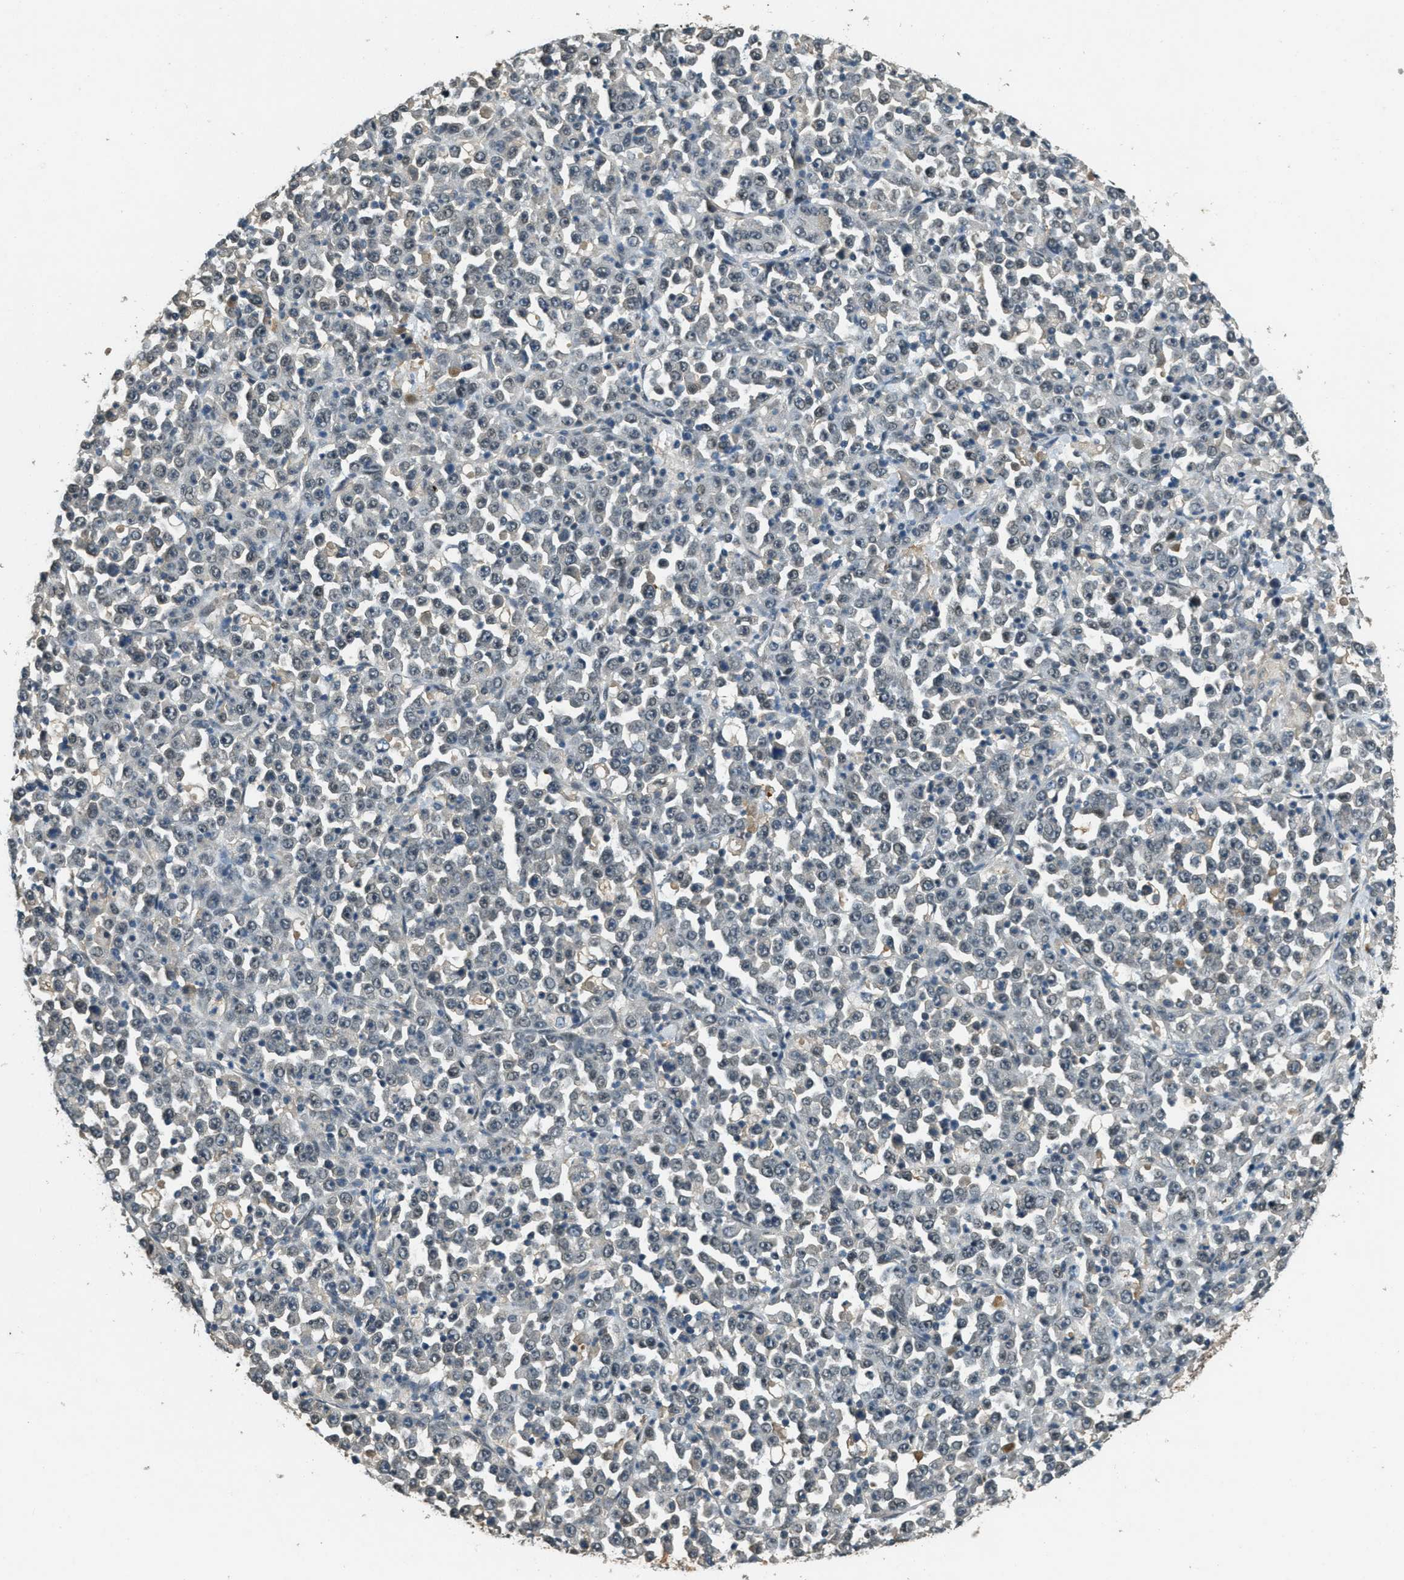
{"staining": {"intensity": "weak", "quantity": "<25%", "location": "nuclear"}, "tissue": "stomach cancer", "cell_type": "Tumor cells", "image_type": "cancer", "snomed": [{"axis": "morphology", "description": "Normal tissue, NOS"}, {"axis": "morphology", "description": "Adenocarcinoma, NOS"}, {"axis": "topography", "description": "Stomach, upper"}, {"axis": "topography", "description": "Stomach"}], "caption": "This is a micrograph of IHC staining of adenocarcinoma (stomach), which shows no staining in tumor cells. The staining was performed using DAB (3,3'-diaminobenzidine) to visualize the protein expression in brown, while the nuclei were stained in blue with hematoxylin (Magnification: 20x).", "gene": "ZNF148", "patient": {"sex": "male", "age": 59}}